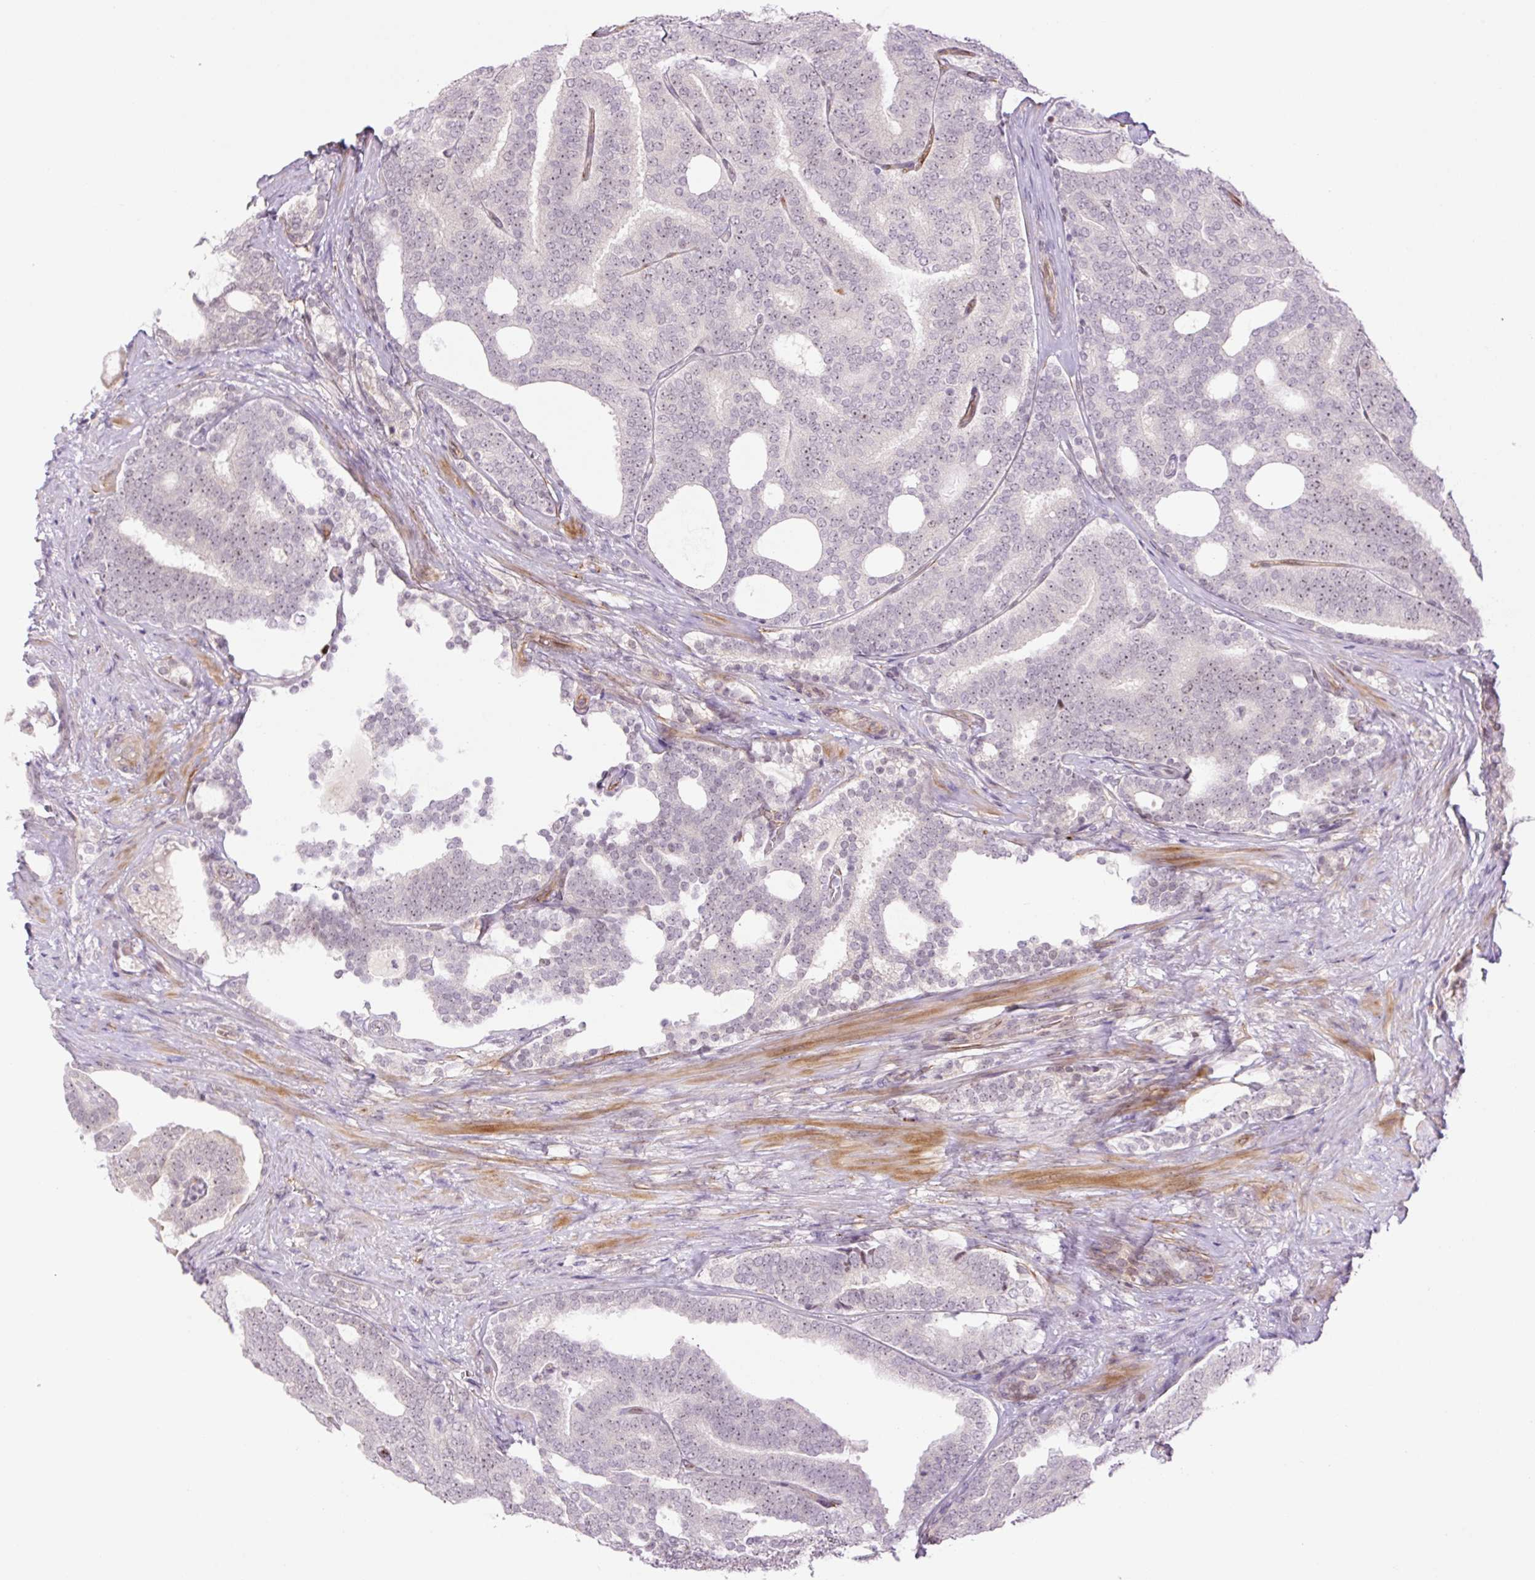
{"staining": {"intensity": "weak", "quantity": "<25%", "location": "nuclear"}, "tissue": "prostate cancer", "cell_type": "Tumor cells", "image_type": "cancer", "snomed": [{"axis": "morphology", "description": "Adenocarcinoma, High grade"}, {"axis": "topography", "description": "Prostate"}], "caption": "DAB (3,3'-diaminobenzidine) immunohistochemical staining of high-grade adenocarcinoma (prostate) reveals no significant positivity in tumor cells.", "gene": "ZNF417", "patient": {"sex": "male", "age": 65}}